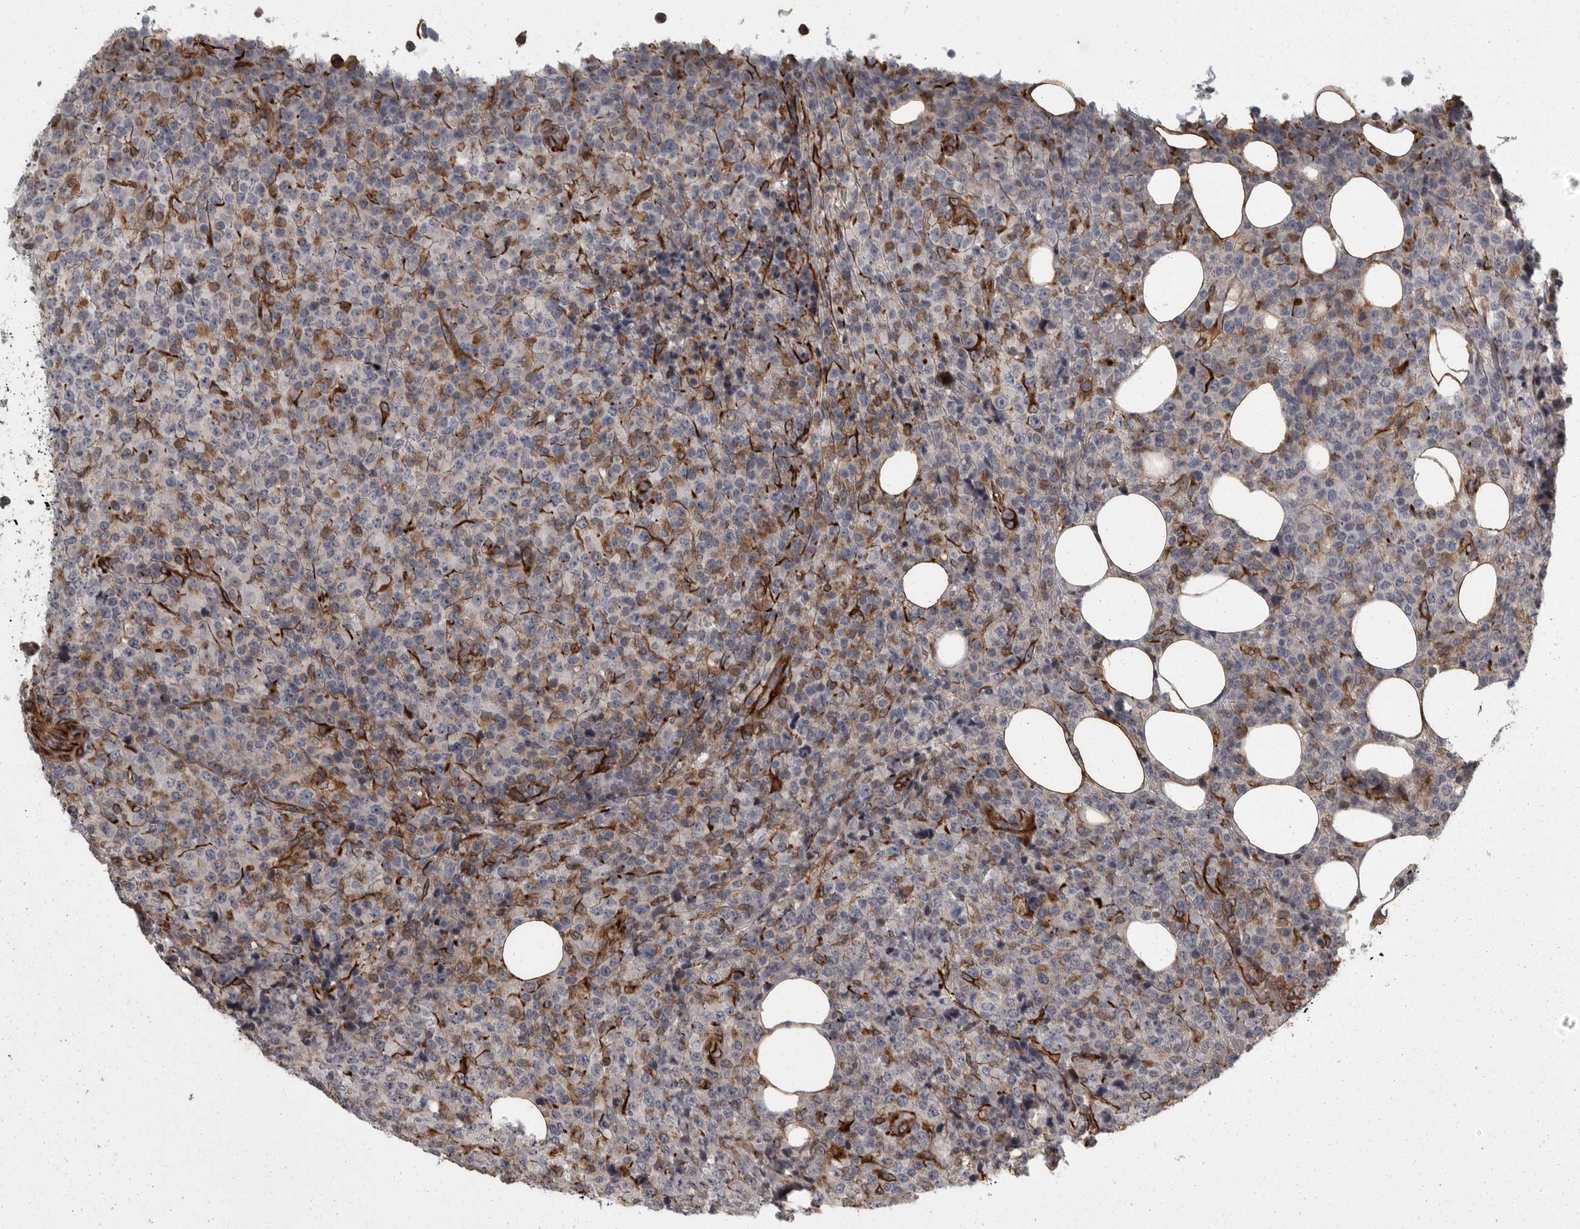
{"staining": {"intensity": "negative", "quantity": "none", "location": "none"}, "tissue": "lymphoma", "cell_type": "Tumor cells", "image_type": "cancer", "snomed": [{"axis": "morphology", "description": "Malignant lymphoma, non-Hodgkin's type, High grade"}, {"axis": "topography", "description": "Lymph node"}], "caption": "Immunohistochemistry micrograph of neoplastic tissue: high-grade malignant lymphoma, non-Hodgkin's type stained with DAB (3,3'-diaminobenzidine) demonstrates no significant protein expression in tumor cells.", "gene": "FAAP100", "patient": {"sex": "male", "age": 13}}